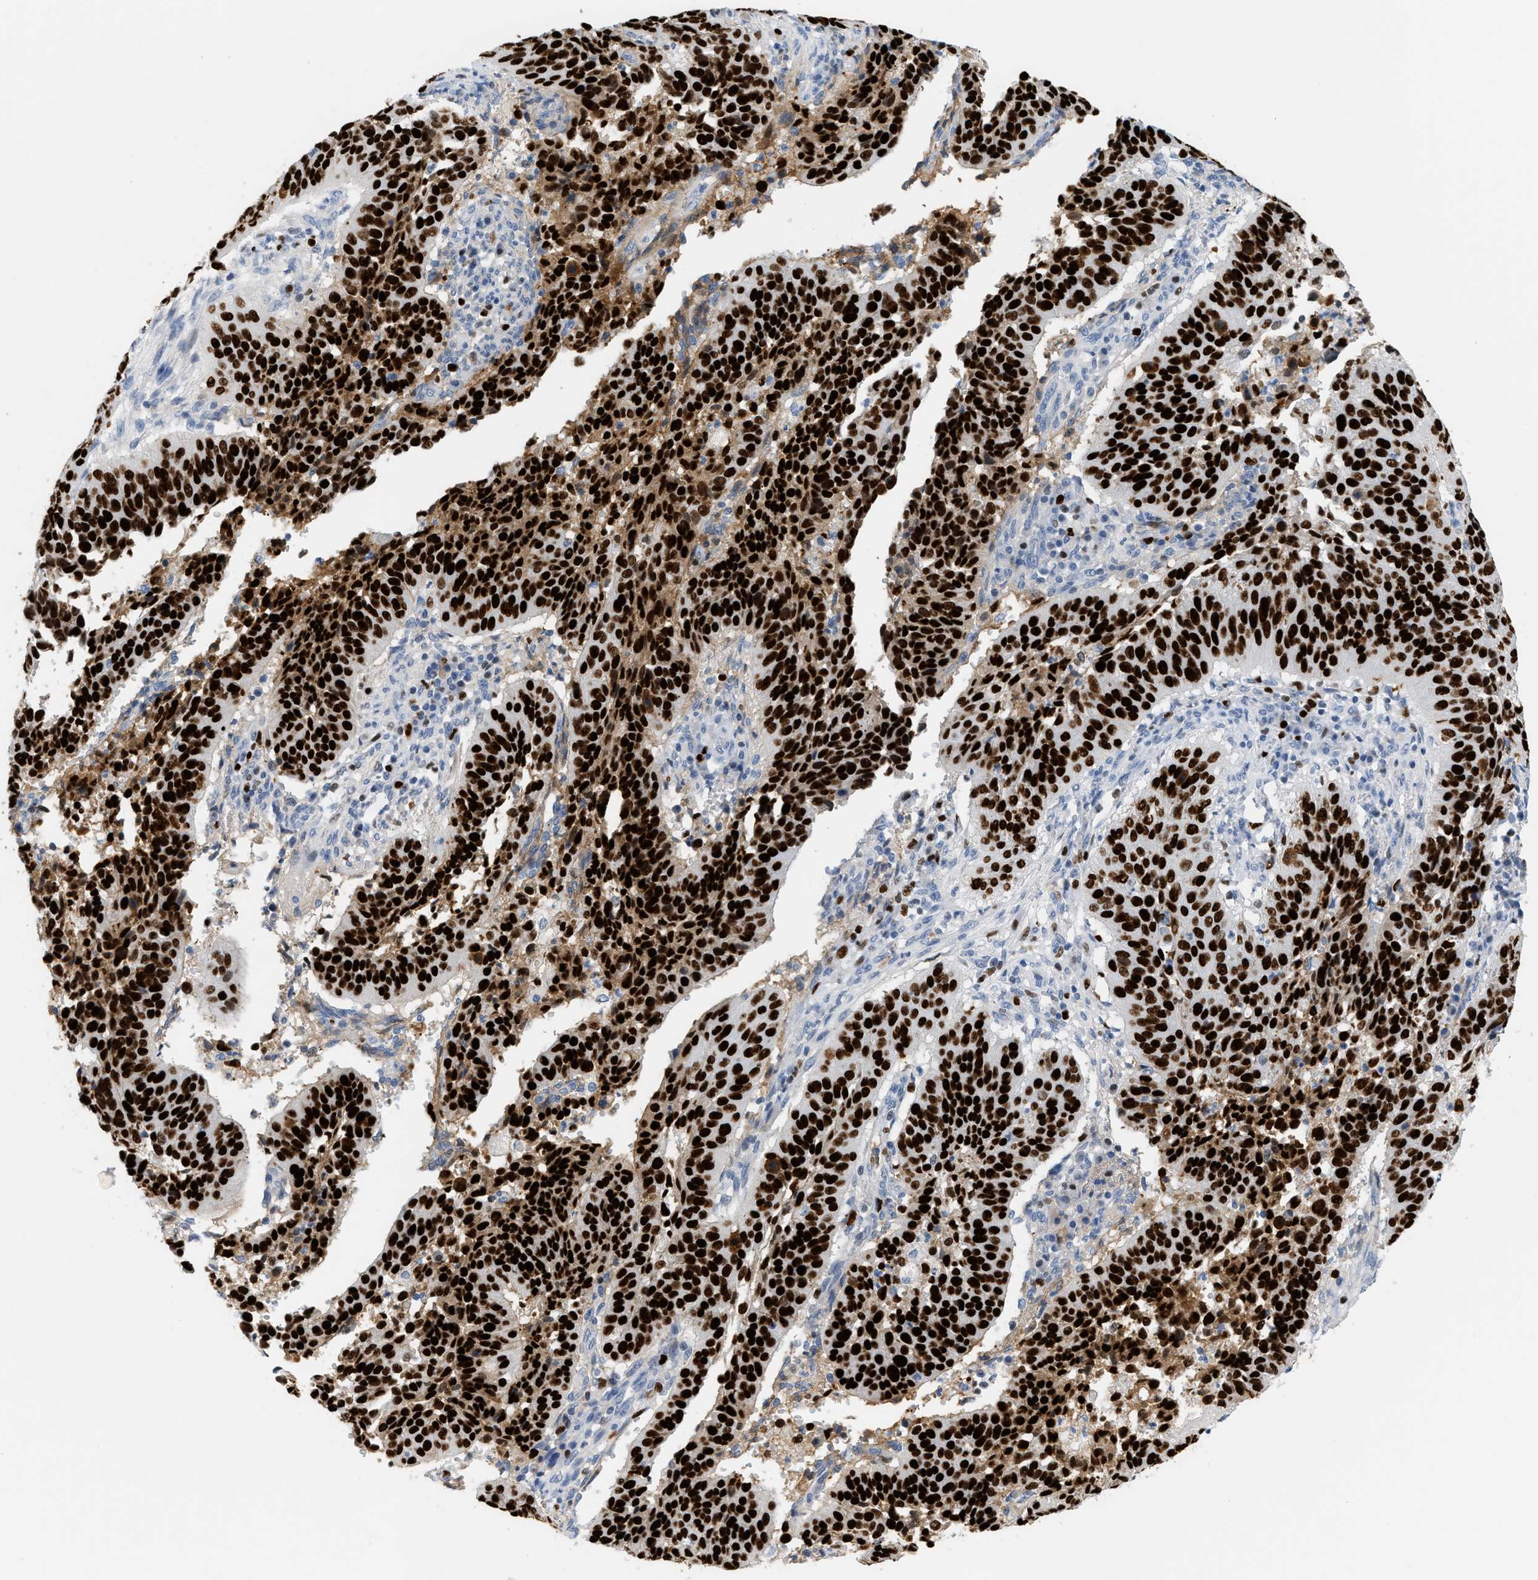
{"staining": {"intensity": "strong", "quantity": ">75%", "location": "cytoplasmic/membranous,nuclear"}, "tissue": "cervical cancer", "cell_type": "Tumor cells", "image_type": "cancer", "snomed": [{"axis": "morphology", "description": "Normal tissue, NOS"}, {"axis": "morphology", "description": "Squamous cell carcinoma, NOS"}, {"axis": "topography", "description": "Cervix"}], "caption": "High-power microscopy captured an IHC photomicrograph of cervical cancer (squamous cell carcinoma), revealing strong cytoplasmic/membranous and nuclear expression in about >75% of tumor cells.", "gene": "MCM7", "patient": {"sex": "female", "age": 39}}